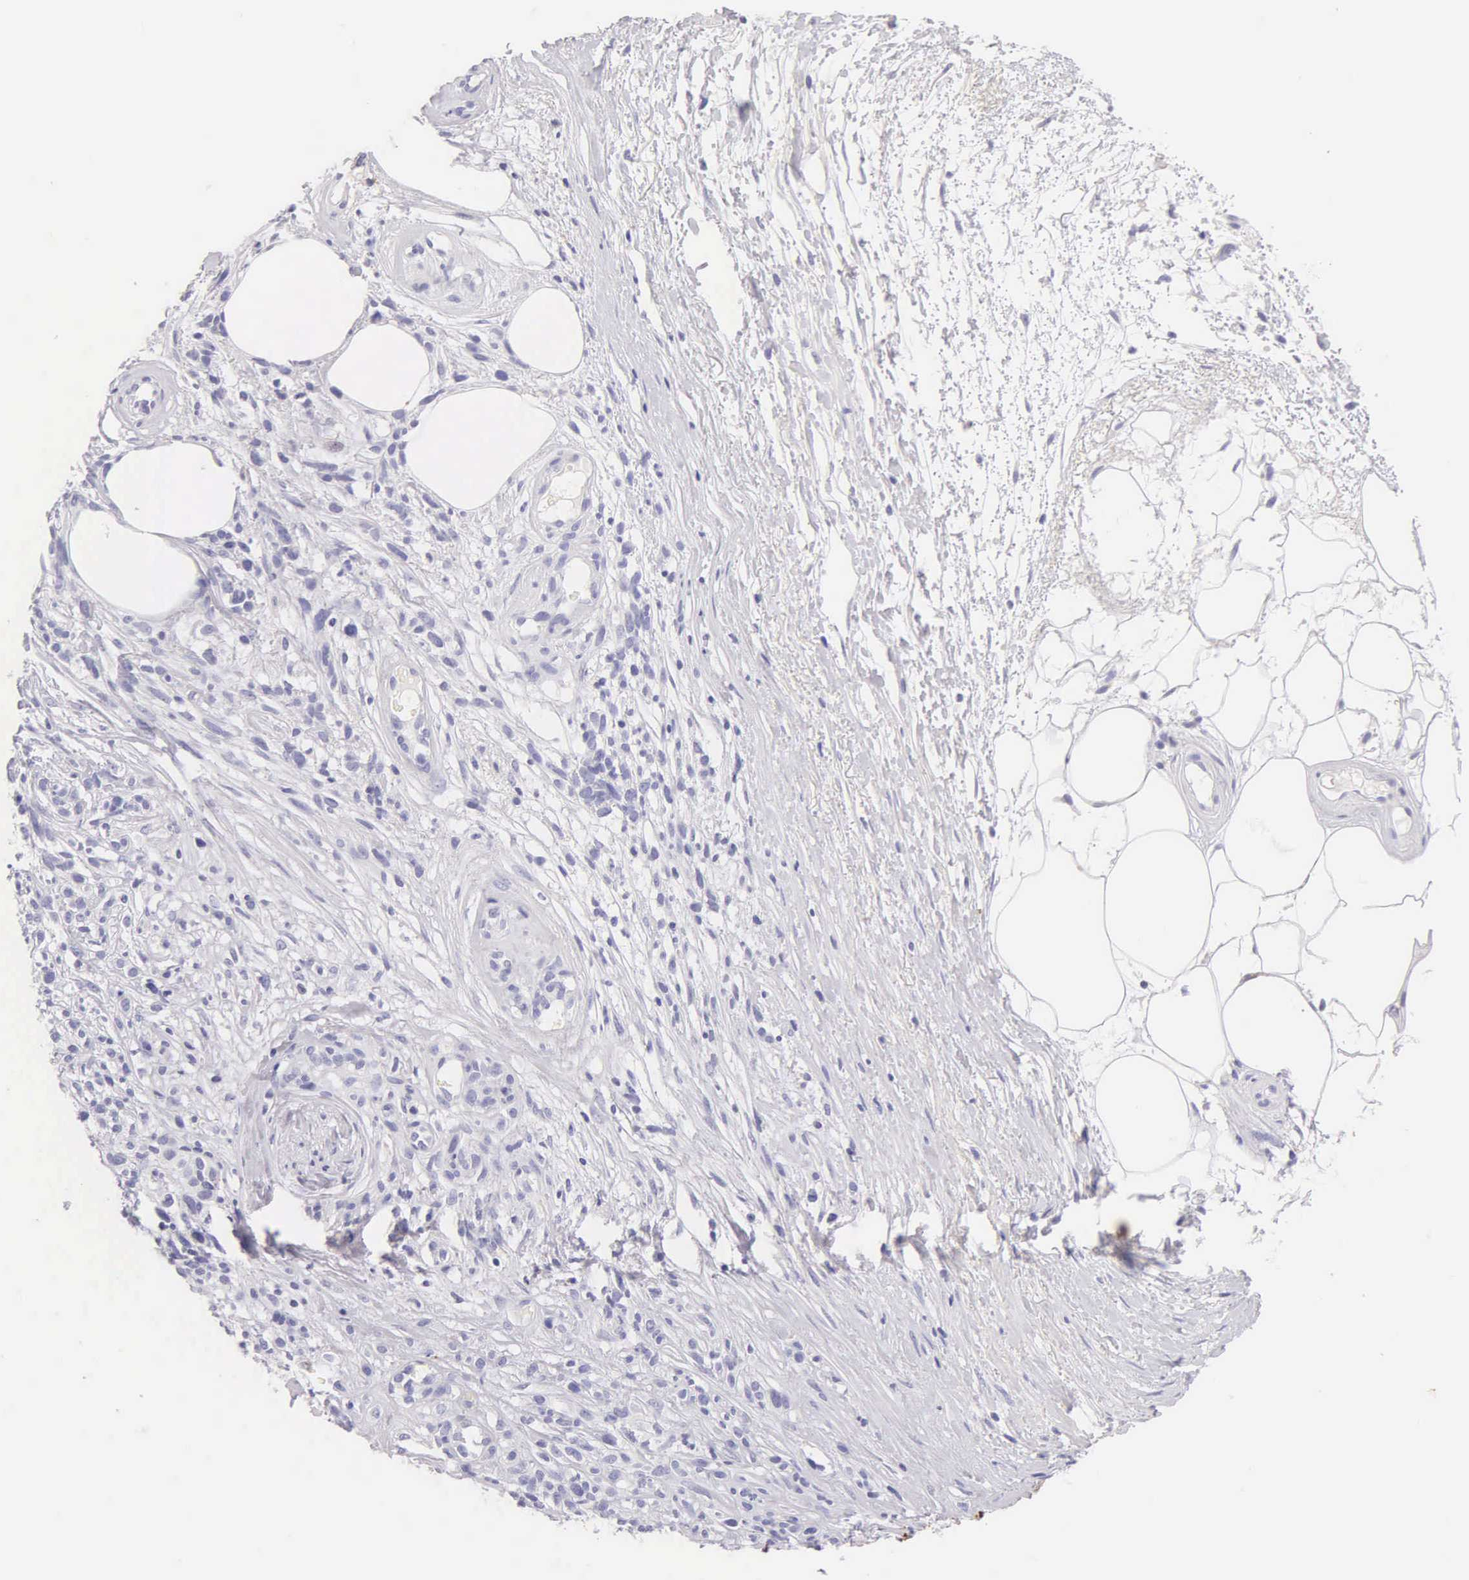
{"staining": {"intensity": "negative", "quantity": "none", "location": "none"}, "tissue": "melanoma", "cell_type": "Tumor cells", "image_type": "cancer", "snomed": [{"axis": "morphology", "description": "Malignant melanoma, NOS"}, {"axis": "topography", "description": "Skin"}], "caption": "A photomicrograph of human melanoma is negative for staining in tumor cells.", "gene": "KRT17", "patient": {"sex": "female", "age": 85}}